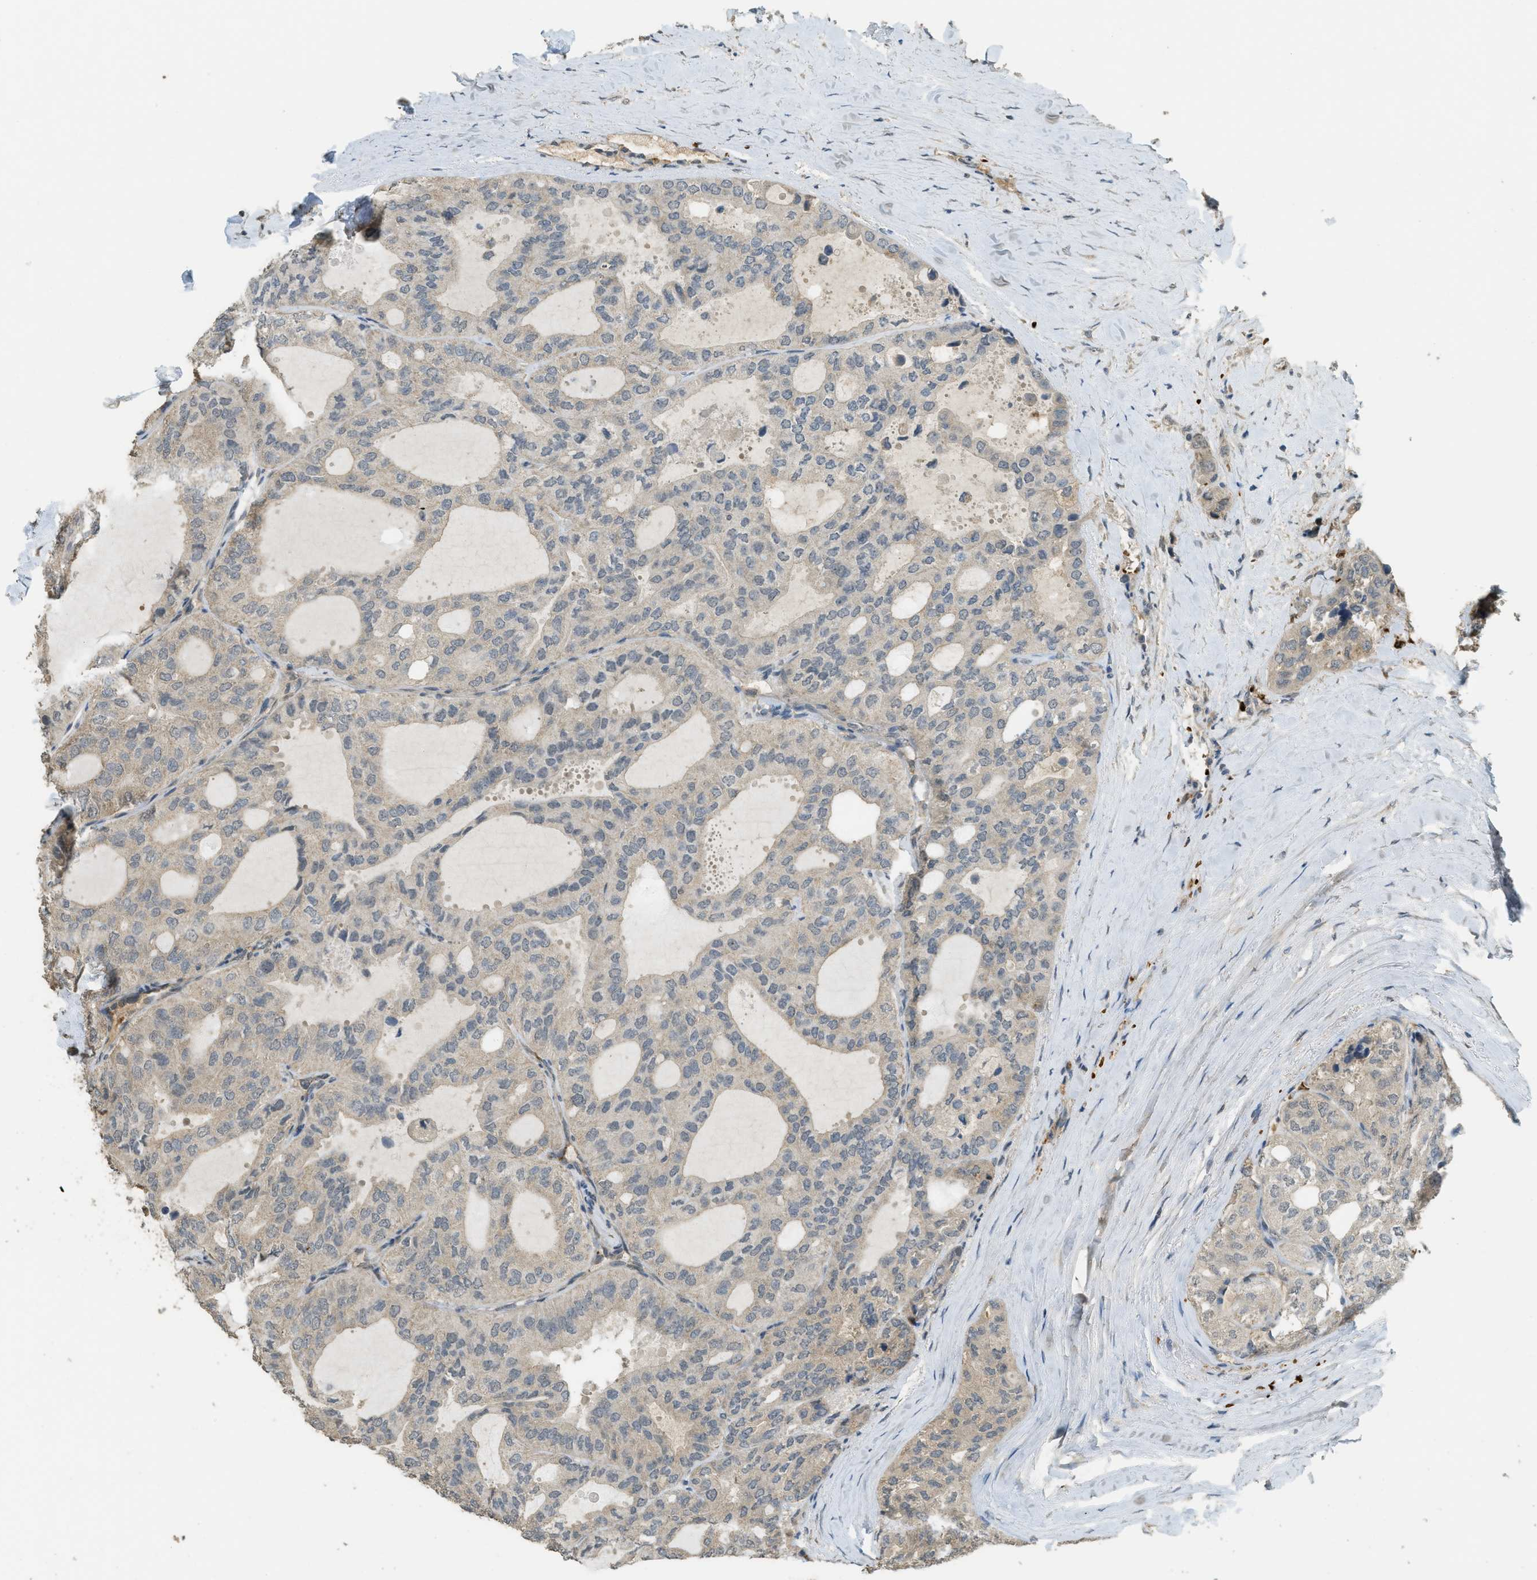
{"staining": {"intensity": "weak", "quantity": "<25%", "location": "cytoplasmic/membranous"}, "tissue": "thyroid cancer", "cell_type": "Tumor cells", "image_type": "cancer", "snomed": [{"axis": "morphology", "description": "Follicular adenoma carcinoma, NOS"}, {"axis": "topography", "description": "Thyroid gland"}], "caption": "IHC histopathology image of neoplastic tissue: human thyroid cancer stained with DAB displays no significant protein positivity in tumor cells.", "gene": "IGF2BP2", "patient": {"sex": "male", "age": 75}}